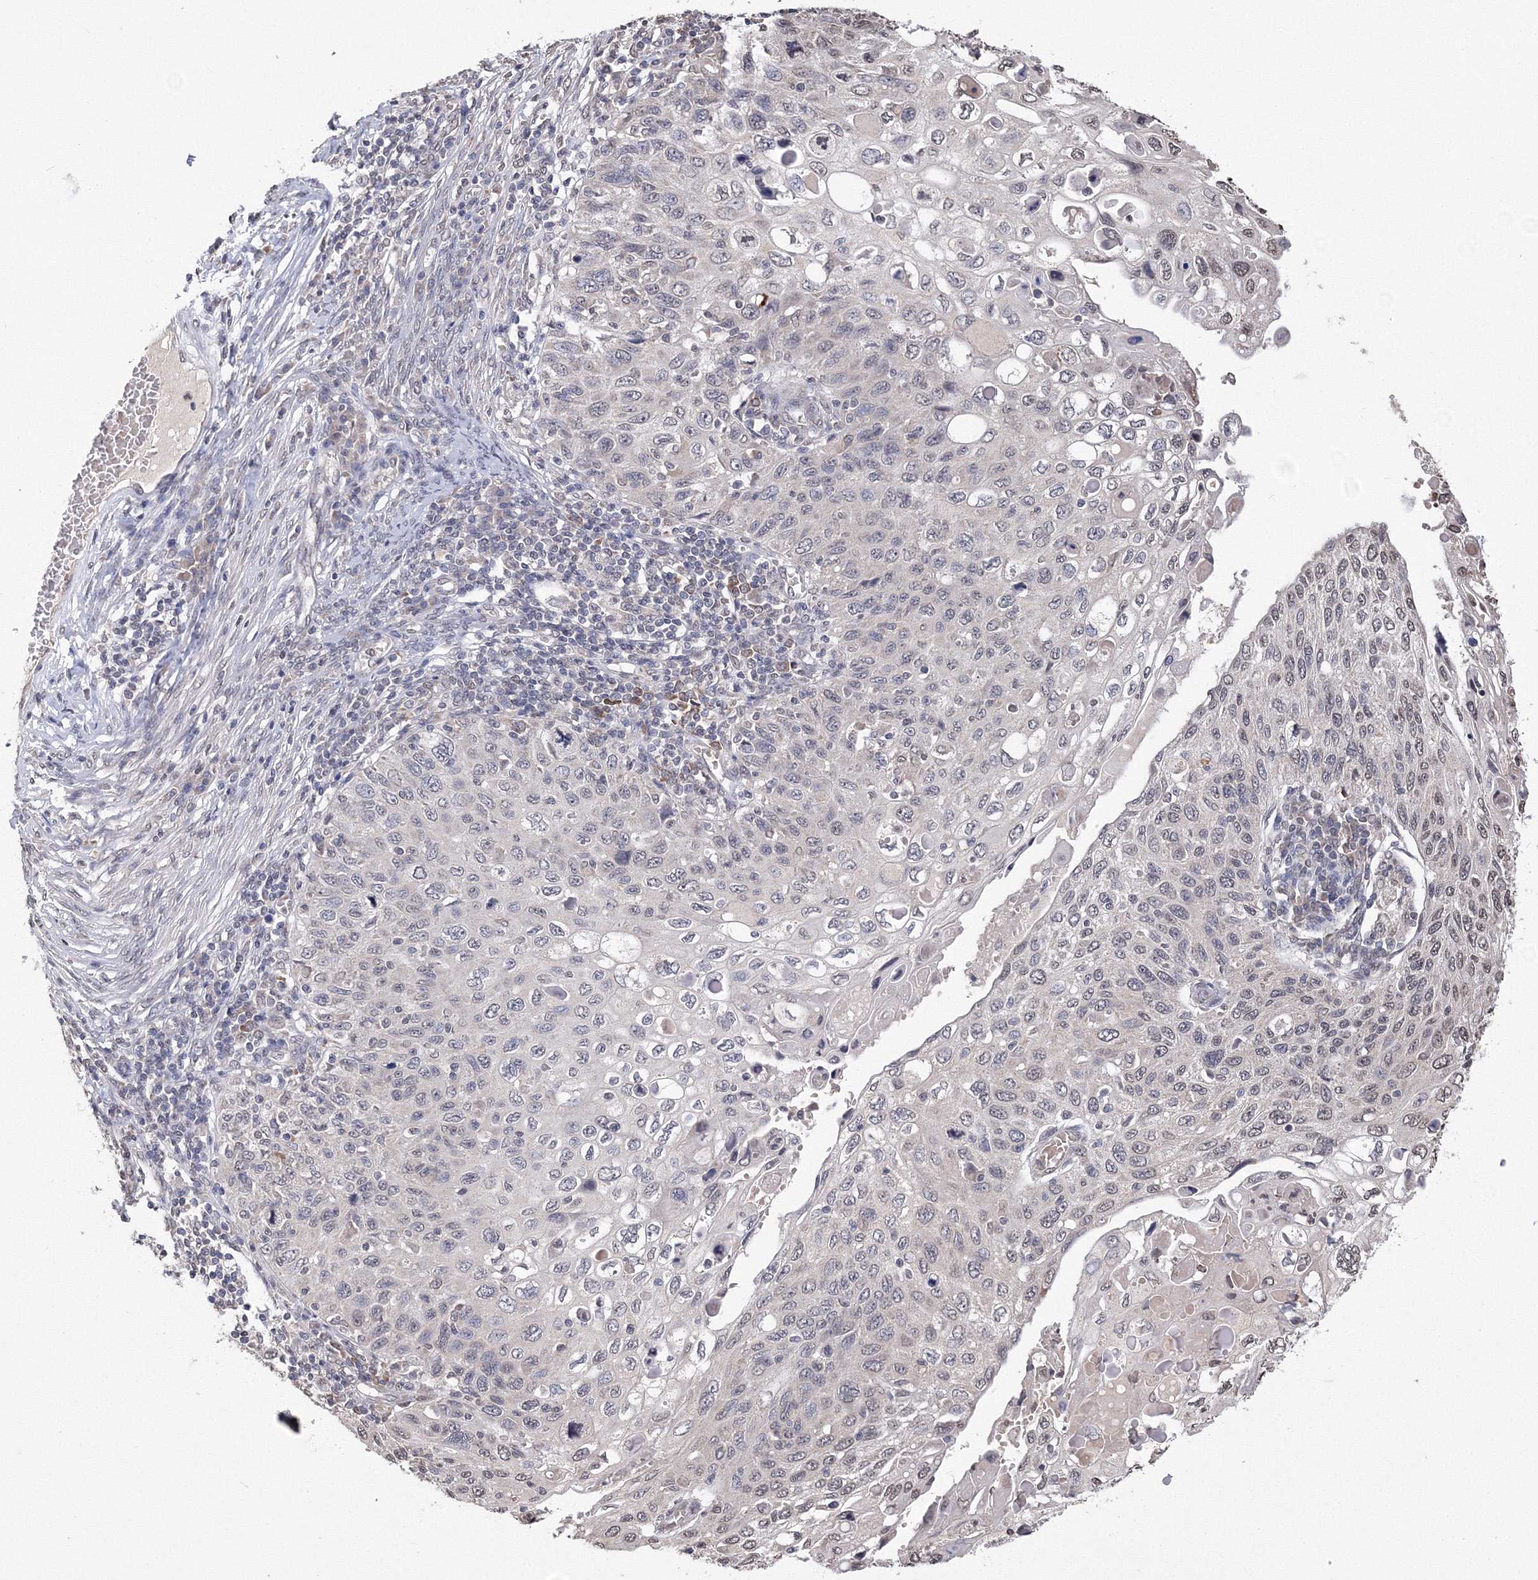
{"staining": {"intensity": "weak", "quantity": "25%-75%", "location": "nuclear"}, "tissue": "cervical cancer", "cell_type": "Tumor cells", "image_type": "cancer", "snomed": [{"axis": "morphology", "description": "Squamous cell carcinoma, NOS"}, {"axis": "topography", "description": "Cervix"}], "caption": "Immunohistochemistry image of cervical cancer stained for a protein (brown), which displays low levels of weak nuclear positivity in about 25%-75% of tumor cells.", "gene": "GPN1", "patient": {"sex": "female", "age": 70}}